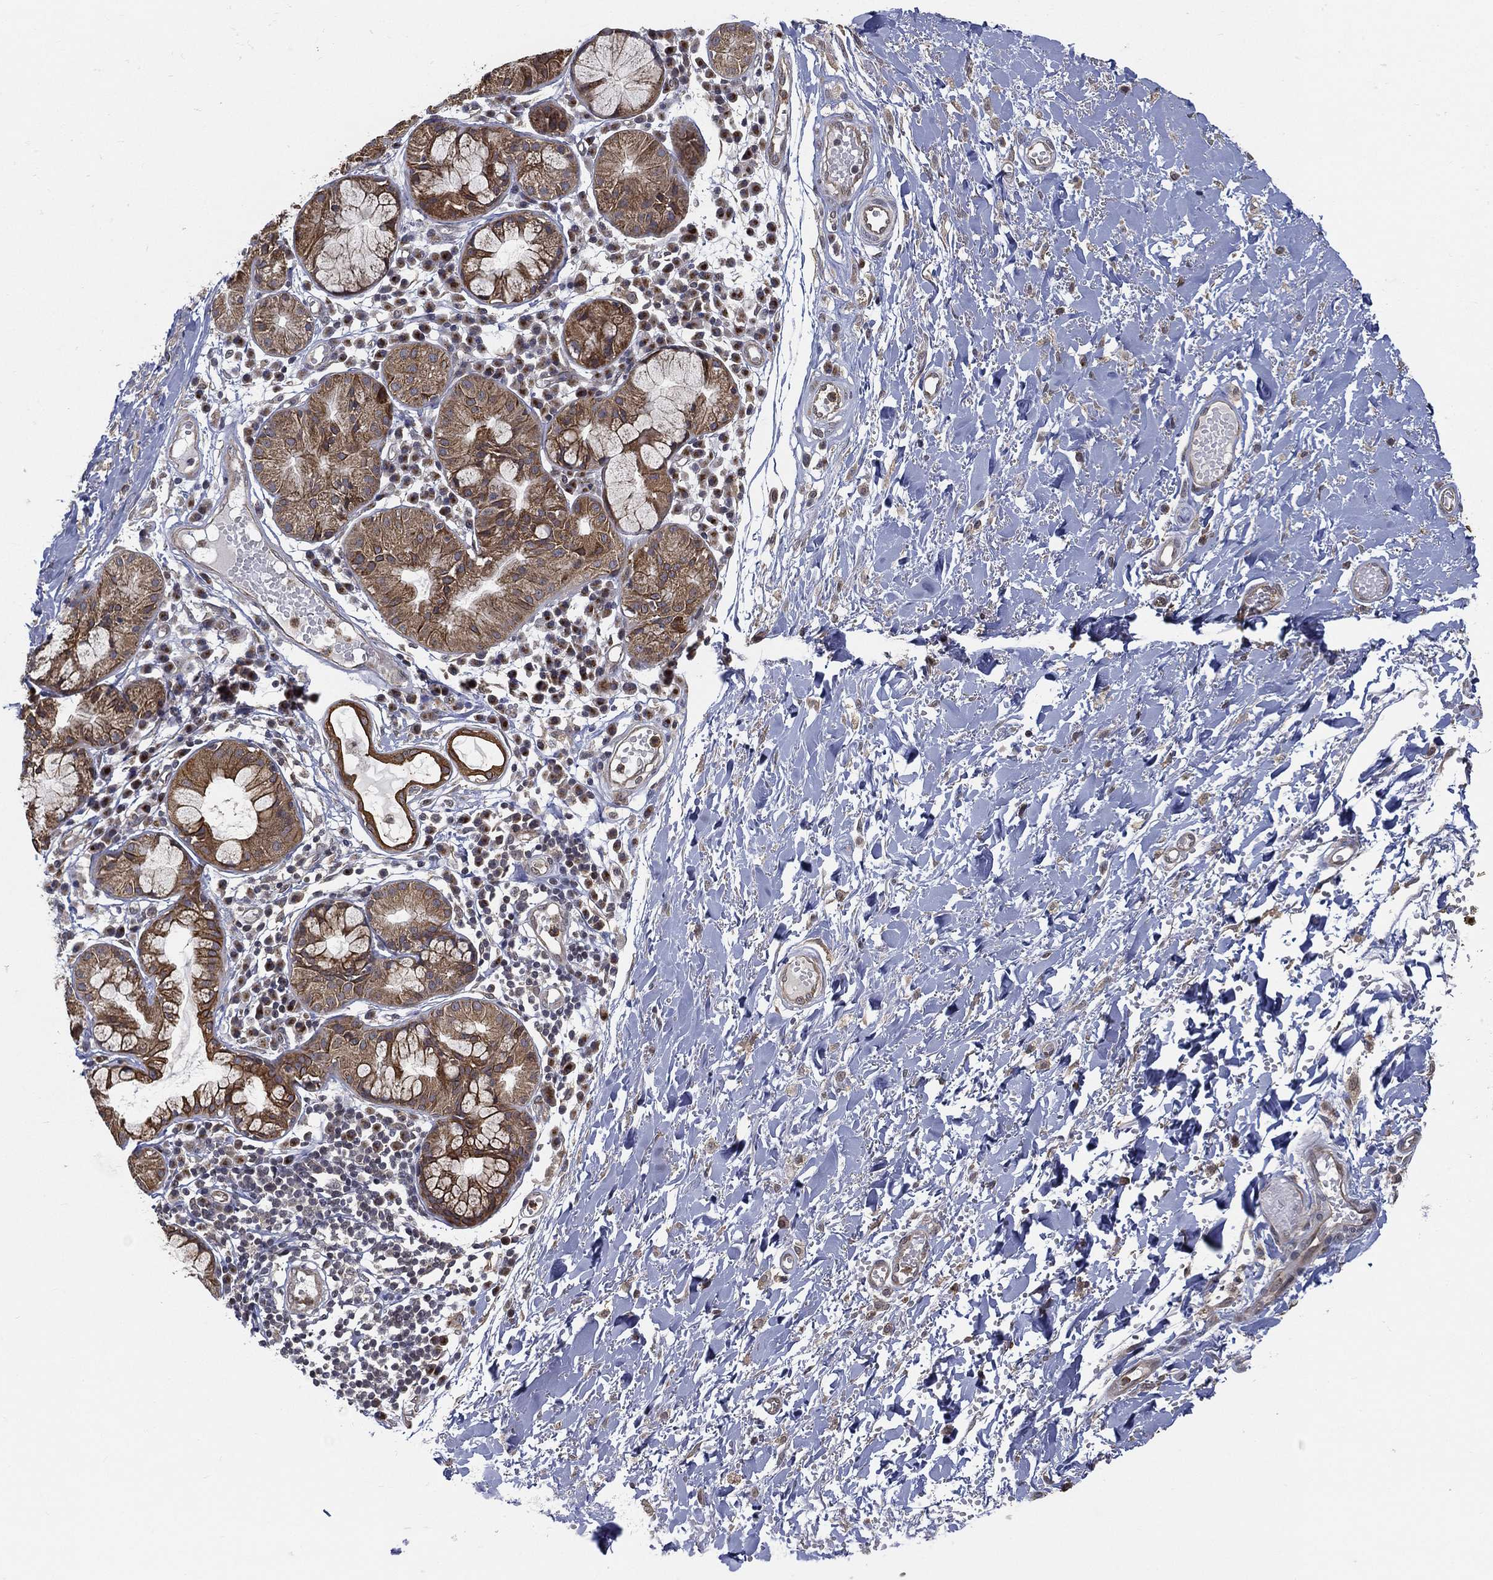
{"staining": {"intensity": "negative", "quantity": "none", "location": "none"}, "tissue": "soft tissue", "cell_type": "Fibroblasts", "image_type": "normal", "snomed": [{"axis": "morphology", "description": "Normal tissue, NOS"}, {"axis": "topography", "description": "Cartilage tissue"}], "caption": "Fibroblasts are negative for protein expression in normal human soft tissue. Brightfield microscopy of IHC stained with DAB (3,3'-diaminobenzidine) (brown) and hematoxylin (blue), captured at high magnification.", "gene": "UACA", "patient": {"sex": "male", "age": 81}}